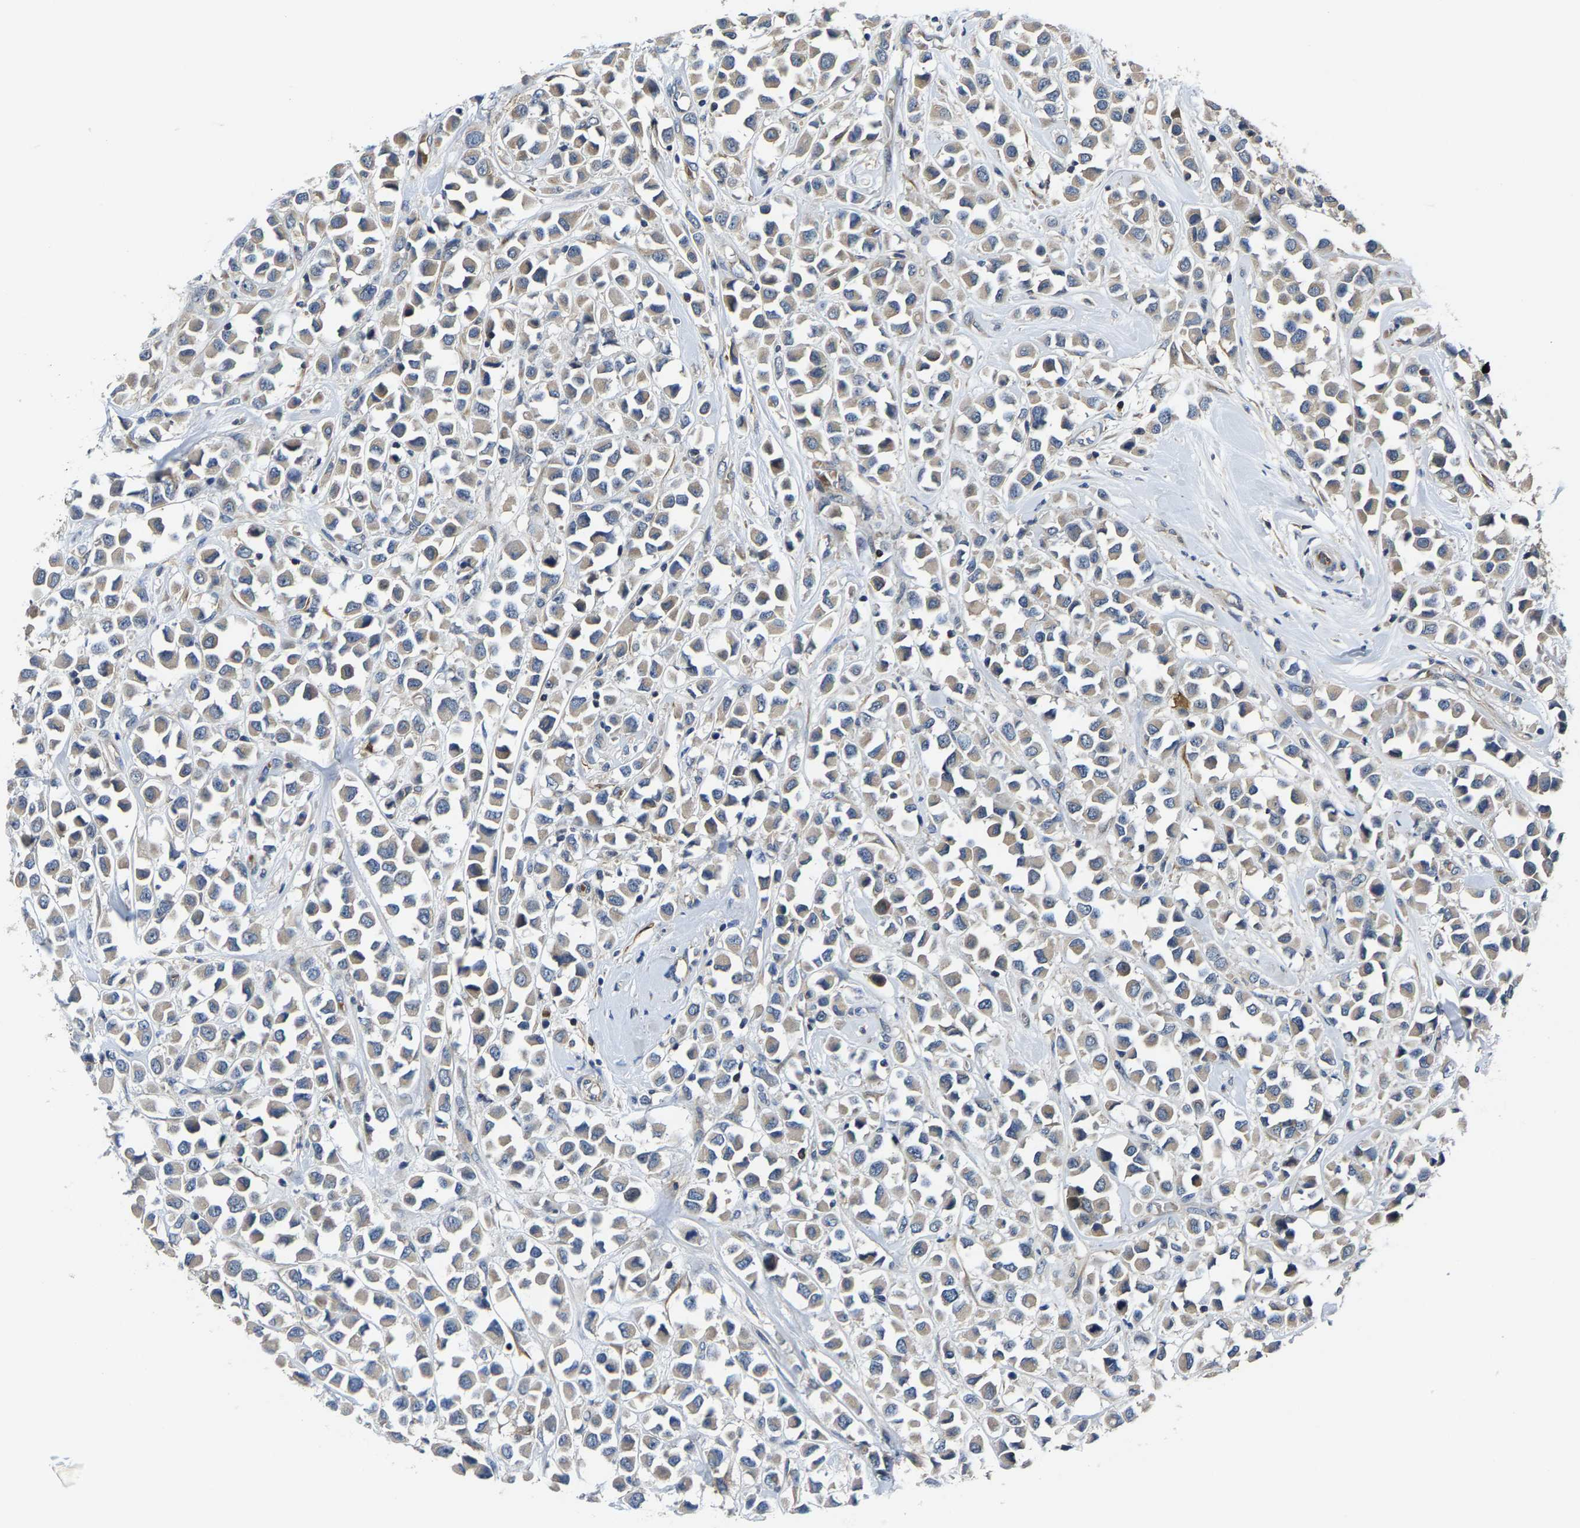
{"staining": {"intensity": "weak", "quantity": "<25%", "location": "cytoplasmic/membranous"}, "tissue": "breast cancer", "cell_type": "Tumor cells", "image_type": "cancer", "snomed": [{"axis": "morphology", "description": "Duct carcinoma"}, {"axis": "topography", "description": "Breast"}], "caption": "This is a histopathology image of IHC staining of breast cancer, which shows no staining in tumor cells.", "gene": "AGBL3", "patient": {"sex": "female", "age": 61}}